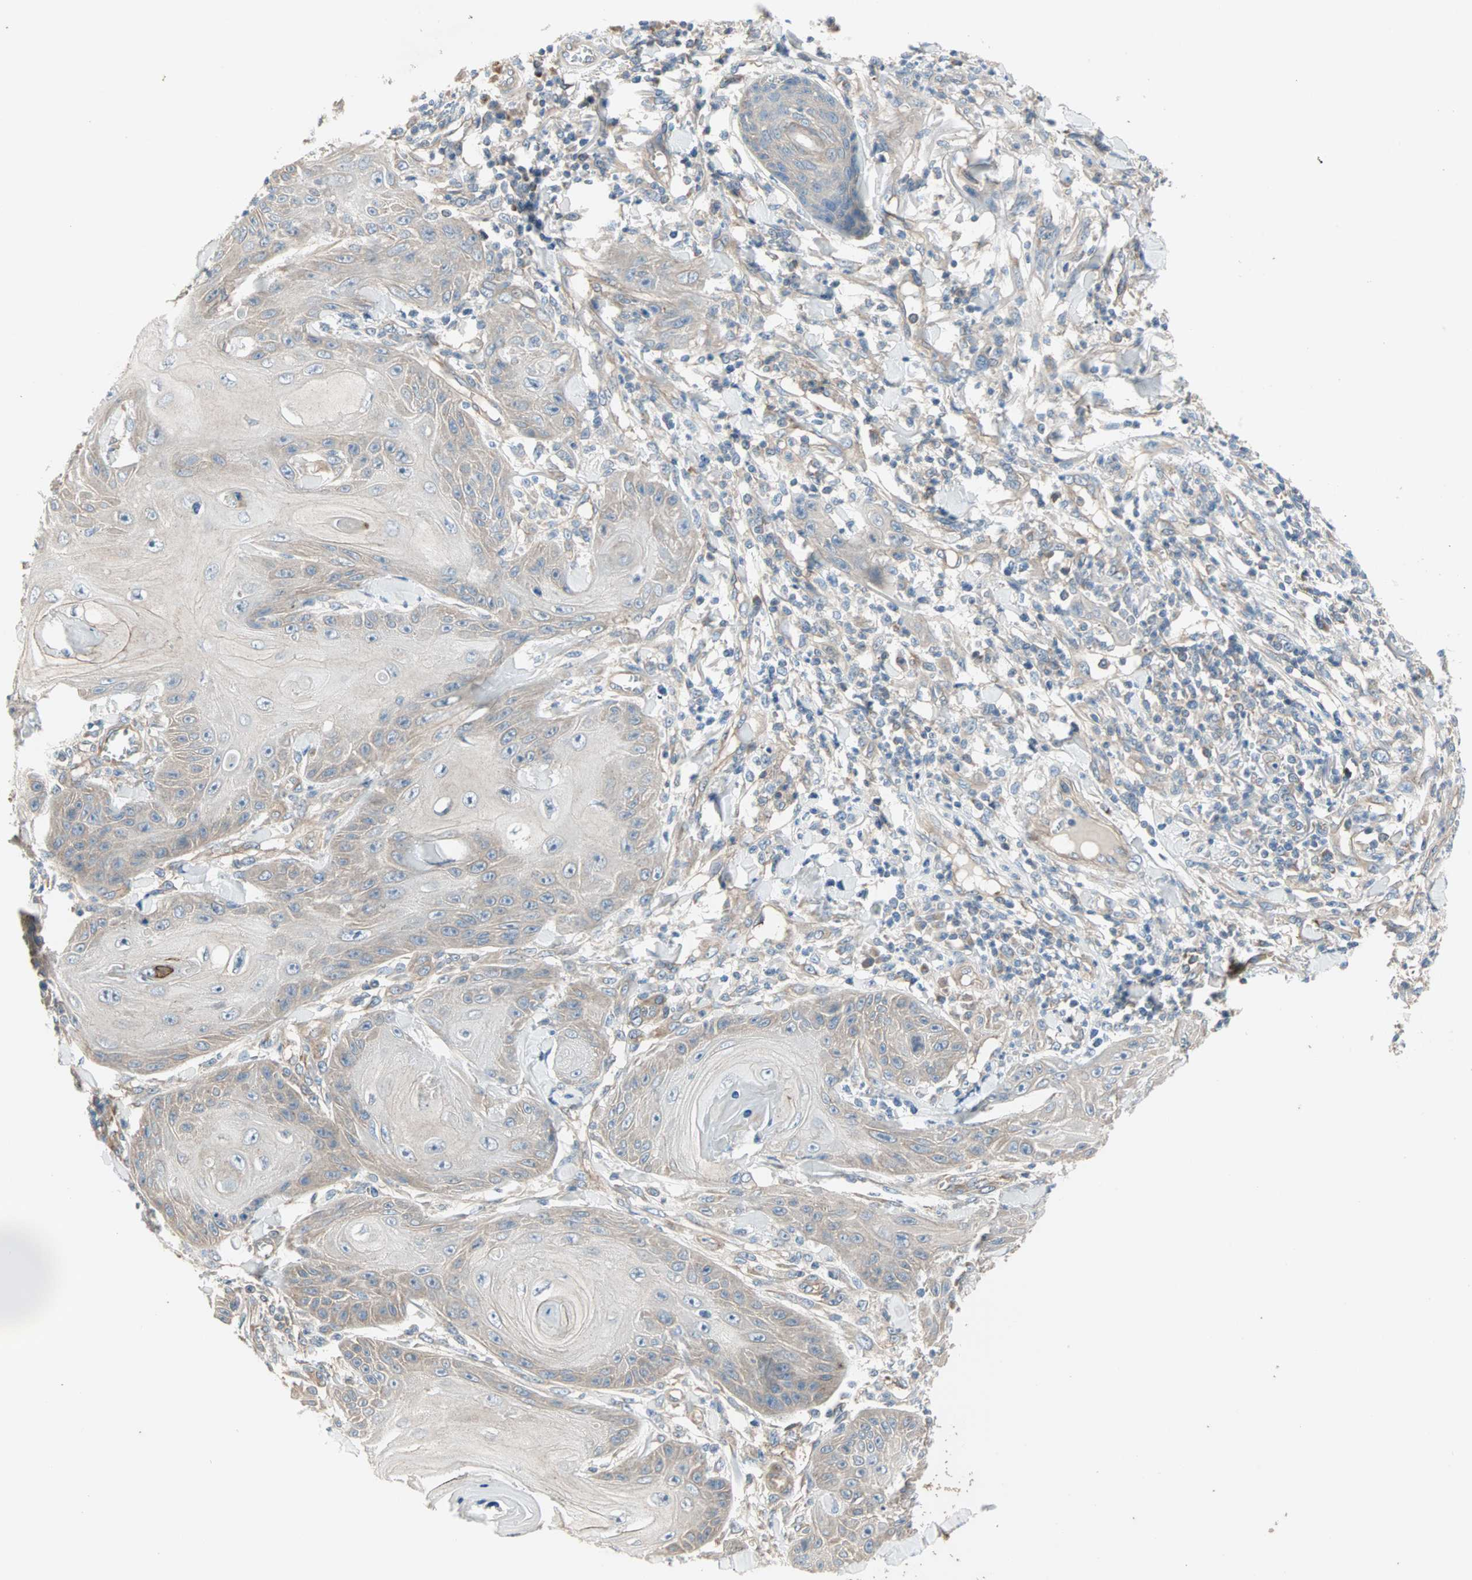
{"staining": {"intensity": "weak", "quantity": "<25%", "location": "cytoplasmic/membranous"}, "tissue": "skin cancer", "cell_type": "Tumor cells", "image_type": "cancer", "snomed": [{"axis": "morphology", "description": "Squamous cell carcinoma, NOS"}, {"axis": "topography", "description": "Skin"}], "caption": "The image reveals no significant expression in tumor cells of skin squamous cell carcinoma.", "gene": "PDE8A", "patient": {"sex": "female", "age": 78}}